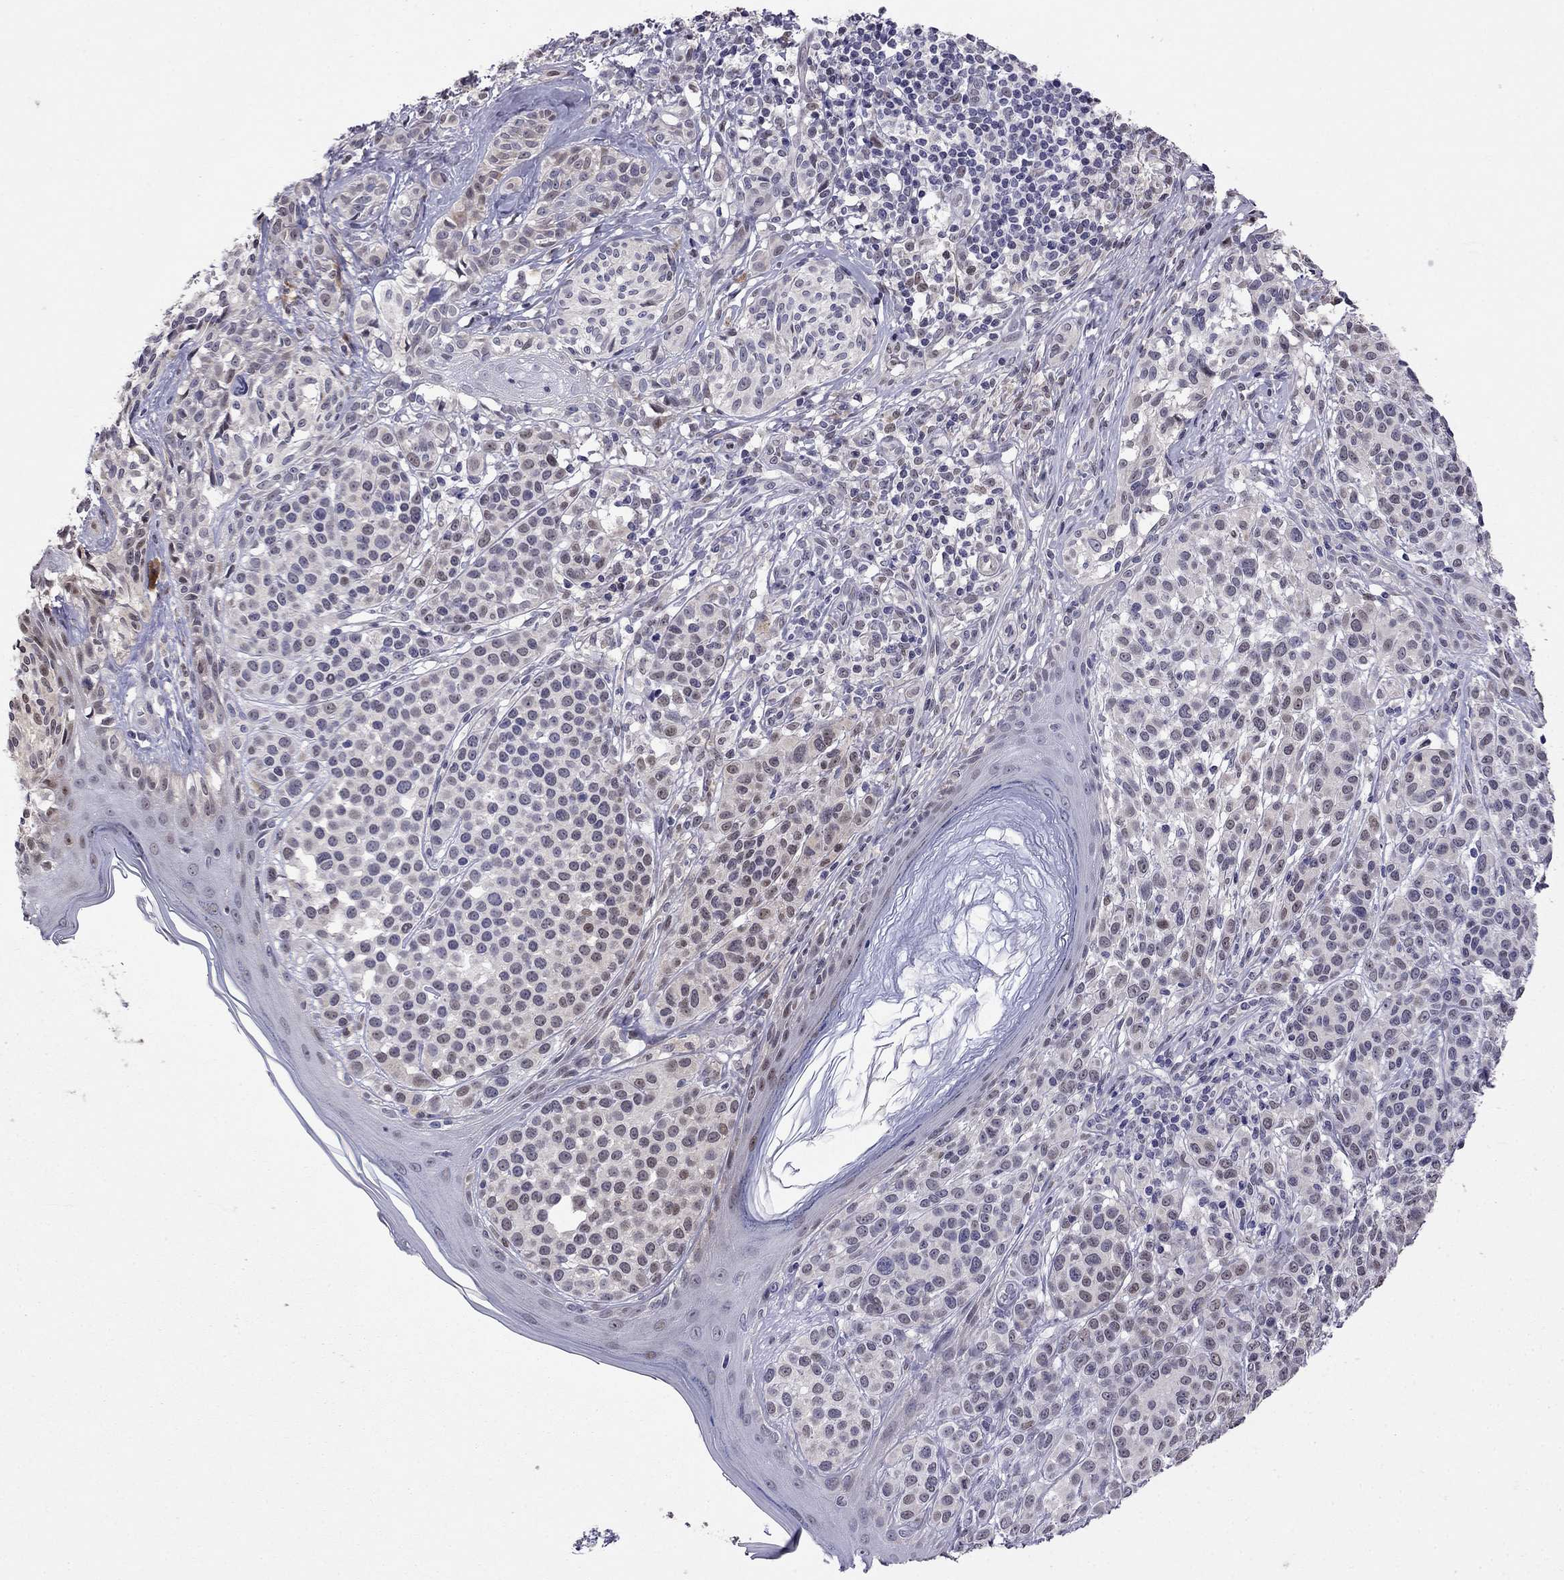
{"staining": {"intensity": "weak", "quantity": "<25%", "location": "nuclear"}, "tissue": "melanoma", "cell_type": "Tumor cells", "image_type": "cancer", "snomed": [{"axis": "morphology", "description": "Malignant melanoma, NOS"}, {"axis": "topography", "description": "Skin"}], "caption": "DAB immunohistochemical staining of malignant melanoma shows no significant staining in tumor cells.", "gene": "LRRC39", "patient": {"sex": "male", "age": 79}}